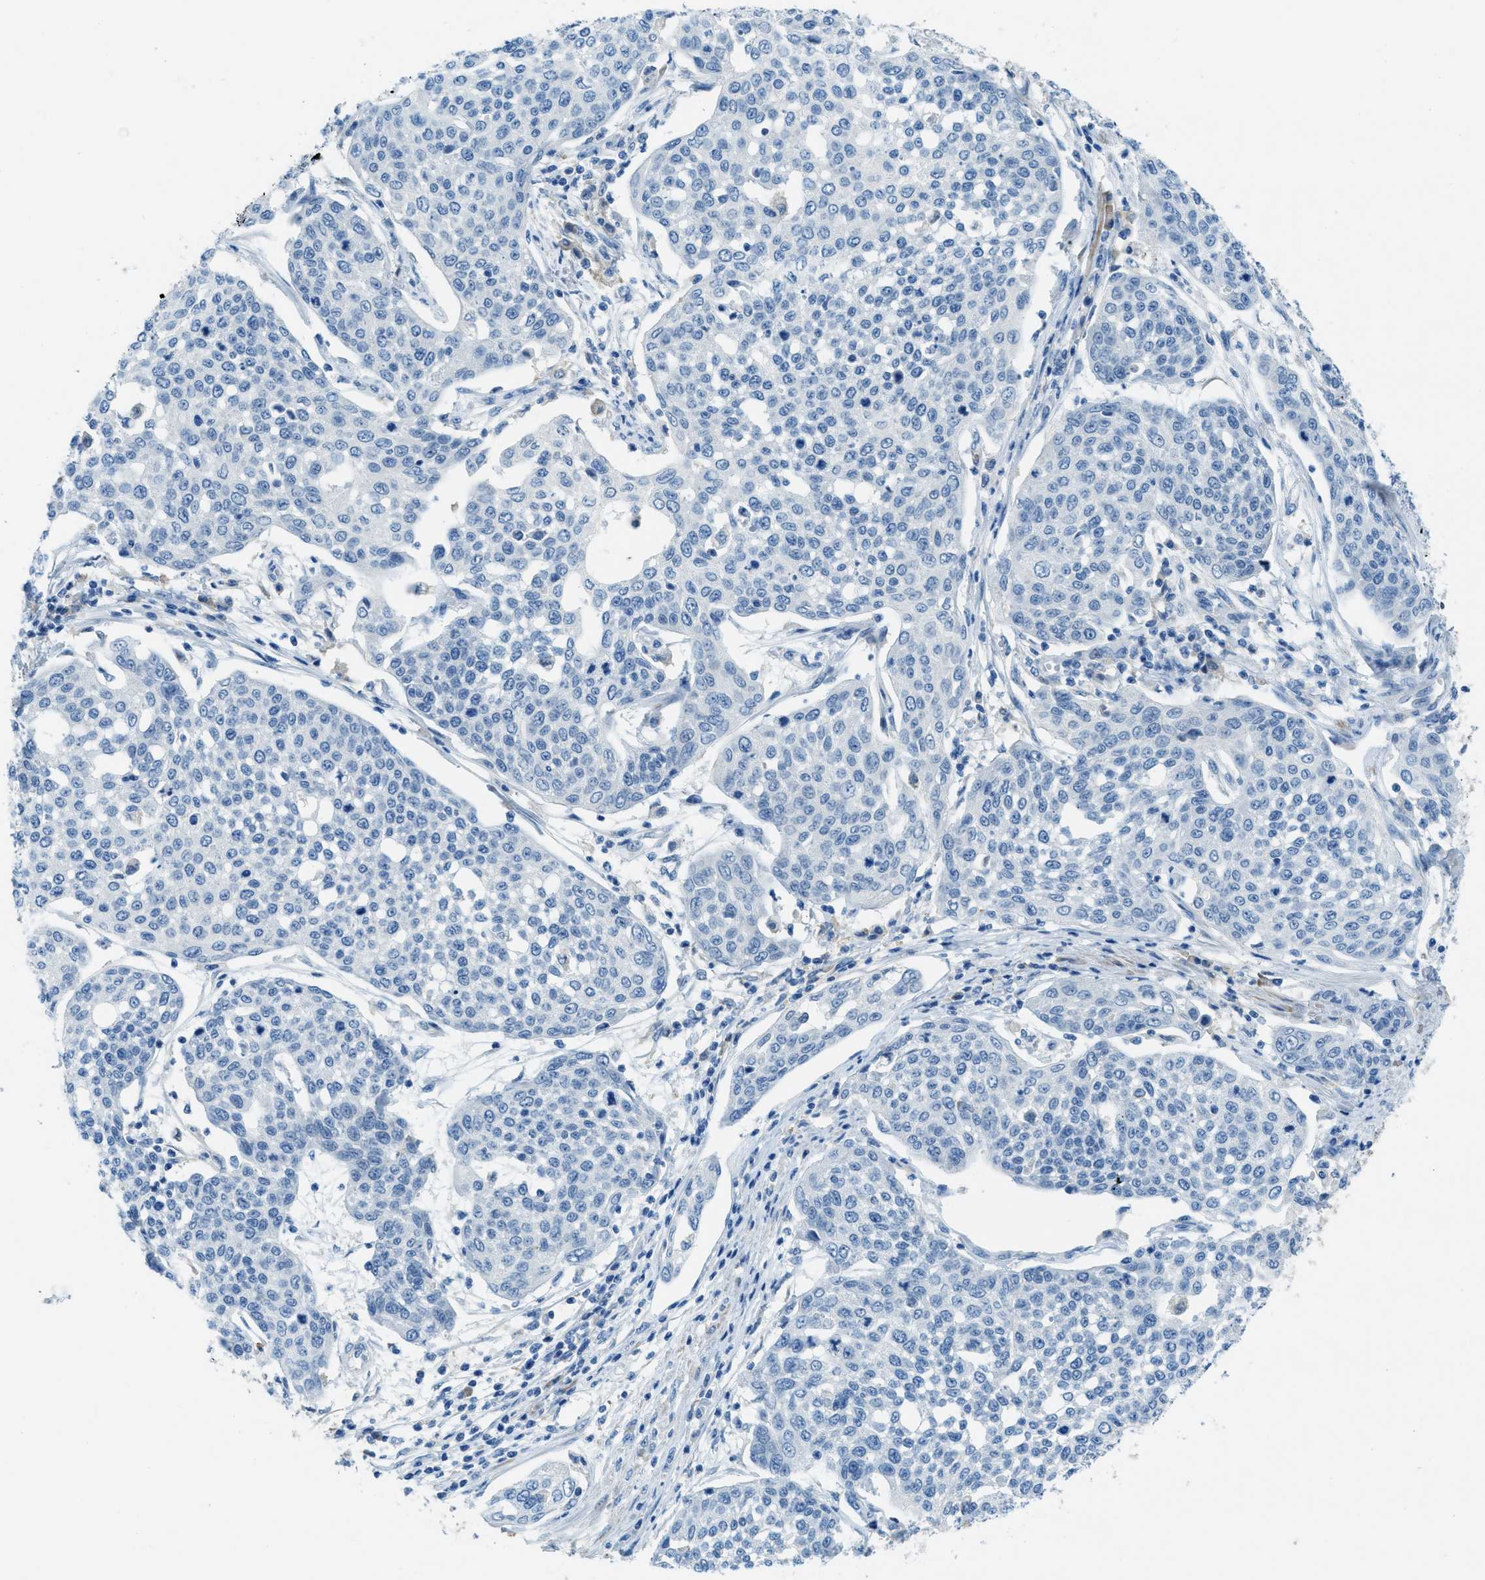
{"staining": {"intensity": "negative", "quantity": "none", "location": "none"}, "tissue": "cervical cancer", "cell_type": "Tumor cells", "image_type": "cancer", "snomed": [{"axis": "morphology", "description": "Squamous cell carcinoma, NOS"}, {"axis": "topography", "description": "Cervix"}], "caption": "IHC of cervical cancer (squamous cell carcinoma) shows no positivity in tumor cells. (DAB (3,3'-diaminobenzidine) IHC, high magnification).", "gene": "KLHL8", "patient": {"sex": "female", "age": 34}}